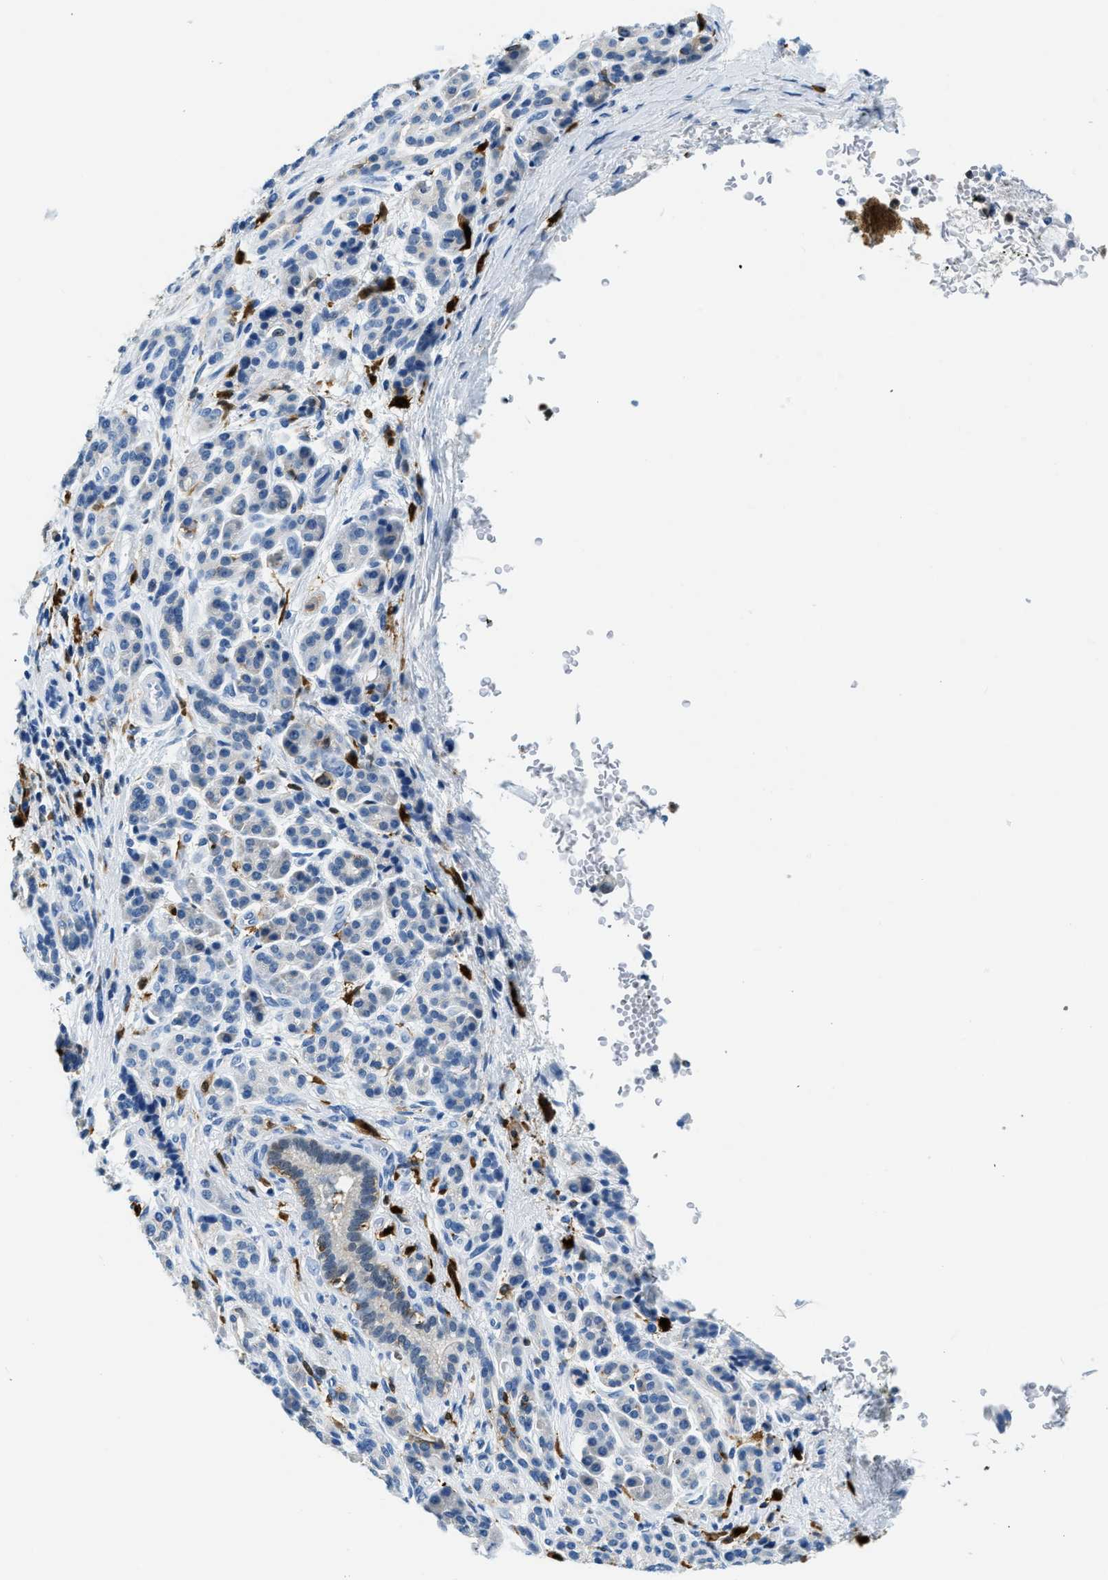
{"staining": {"intensity": "negative", "quantity": "none", "location": "none"}, "tissue": "pancreatic cancer", "cell_type": "Tumor cells", "image_type": "cancer", "snomed": [{"axis": "morphology", "description": "Adenocarcinoma, NOS"}, {"axis": "topography", "description": "Pancreas"}], "caption": "The image exhibits no staining of tumor cells in pancreatic cancer (adenocarcinoma). (DAB immunohistochemistry (IHC), high magnification).", "gene": "CAPG", "patient": {"sex": "female", "age": 70}}